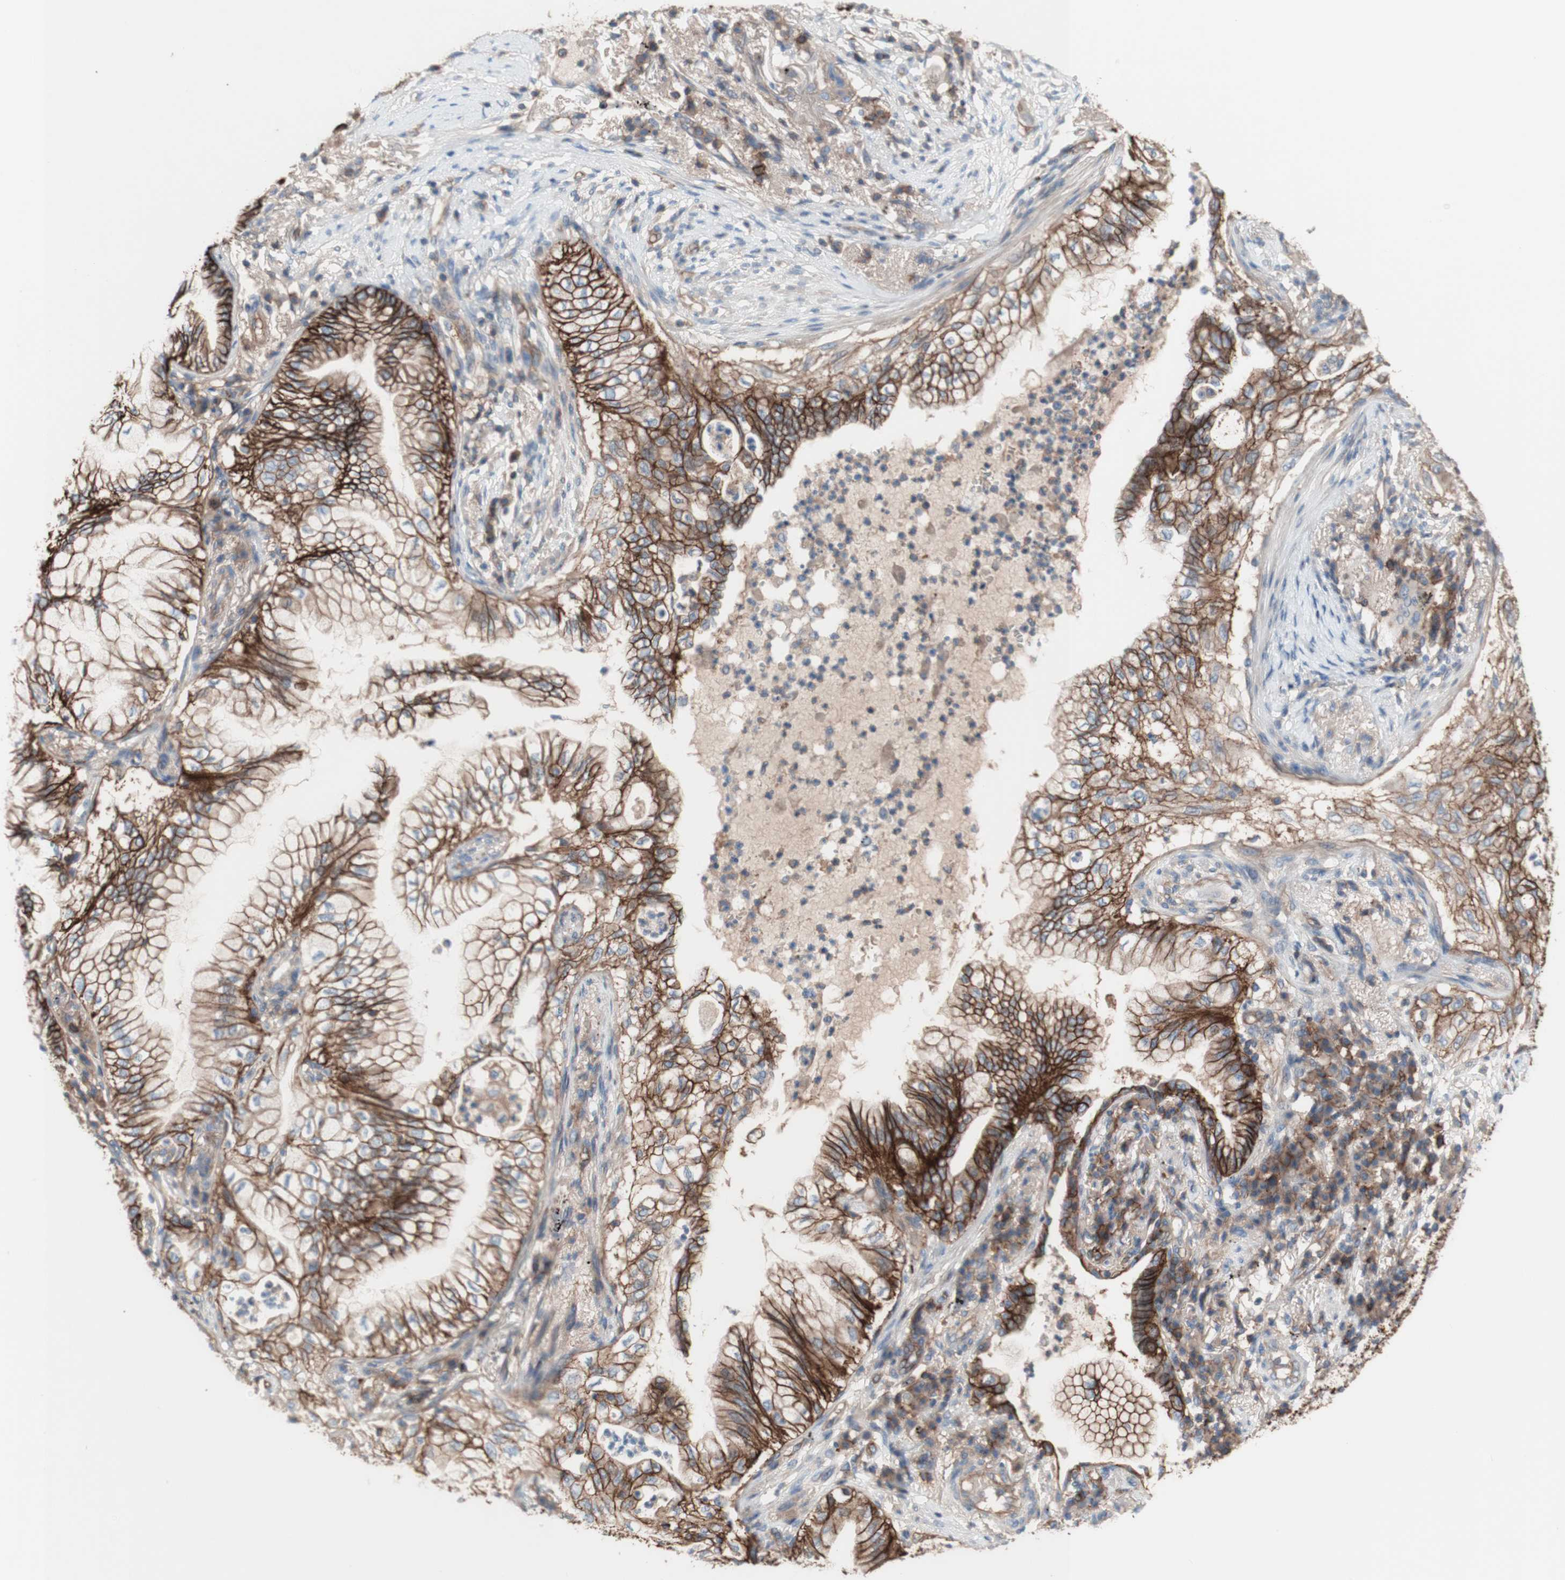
{"staining": {"intensity": "moderate", "quantity": ">75%", "location": "cytoplasmic/membranous"}, "tissue": "lung cancer", "cell_type": "Tumor cells", "image_type": "cancer", "snomed": [{"axis": "morphology", "description": "Normal tissue, NOS"}, {"axis": "morphology", "description": "Adenocarcinoma, NOS"}, {"axis": "topography", "description": "Bronchus"}, {"axis": "topography", "description": "Lung"}], "caption": "Immunohistochemistry (IHC) (DAB (3,3'-diaminobenzidine)) staining of human lung cancer (adenocarcinoma) exhibits moderate cytoplasmic/membranous protein staining in approximately >75% of tumor cells. Nuclei are stained in blue.", "gene": "CD46", "patient": {"sex": "female", "age": 70}}